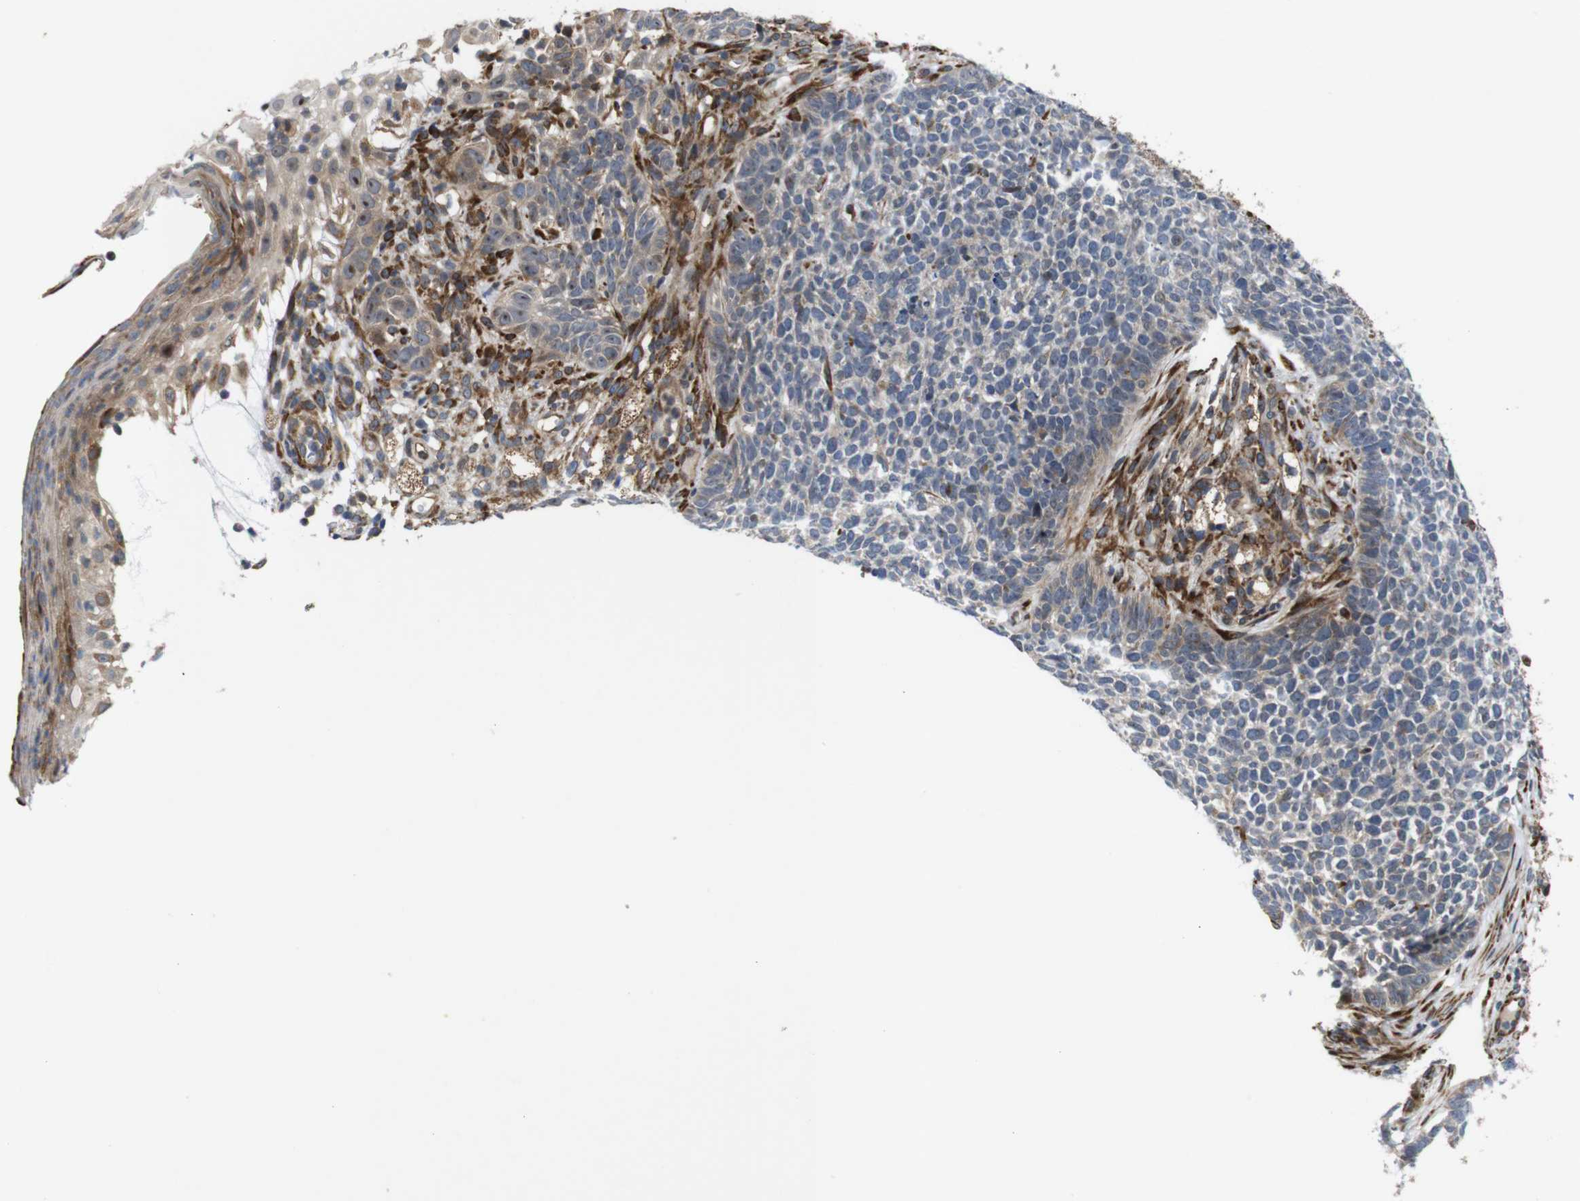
{"staining": {"intensity": "weak", "quantity": ">75%", "location": "cytoplasmic/membranous"}, "tissue": "skin cancer", "cell_type": "Tumor cells", "image_type": "cancer", "snomed": [{"axis": "morphology", "description": "Basal cell carcinoma"}, {"axis": "topography", "description": "Skin"}], "caption": "Basal cell carcinoma (skin) stained for a protein (brown) shows weak cytoplasmic/membranous positive positivity in about >75% of tumor cells.", "gene": "P3H2", "patient": {"sex": "female", "age": 84}}